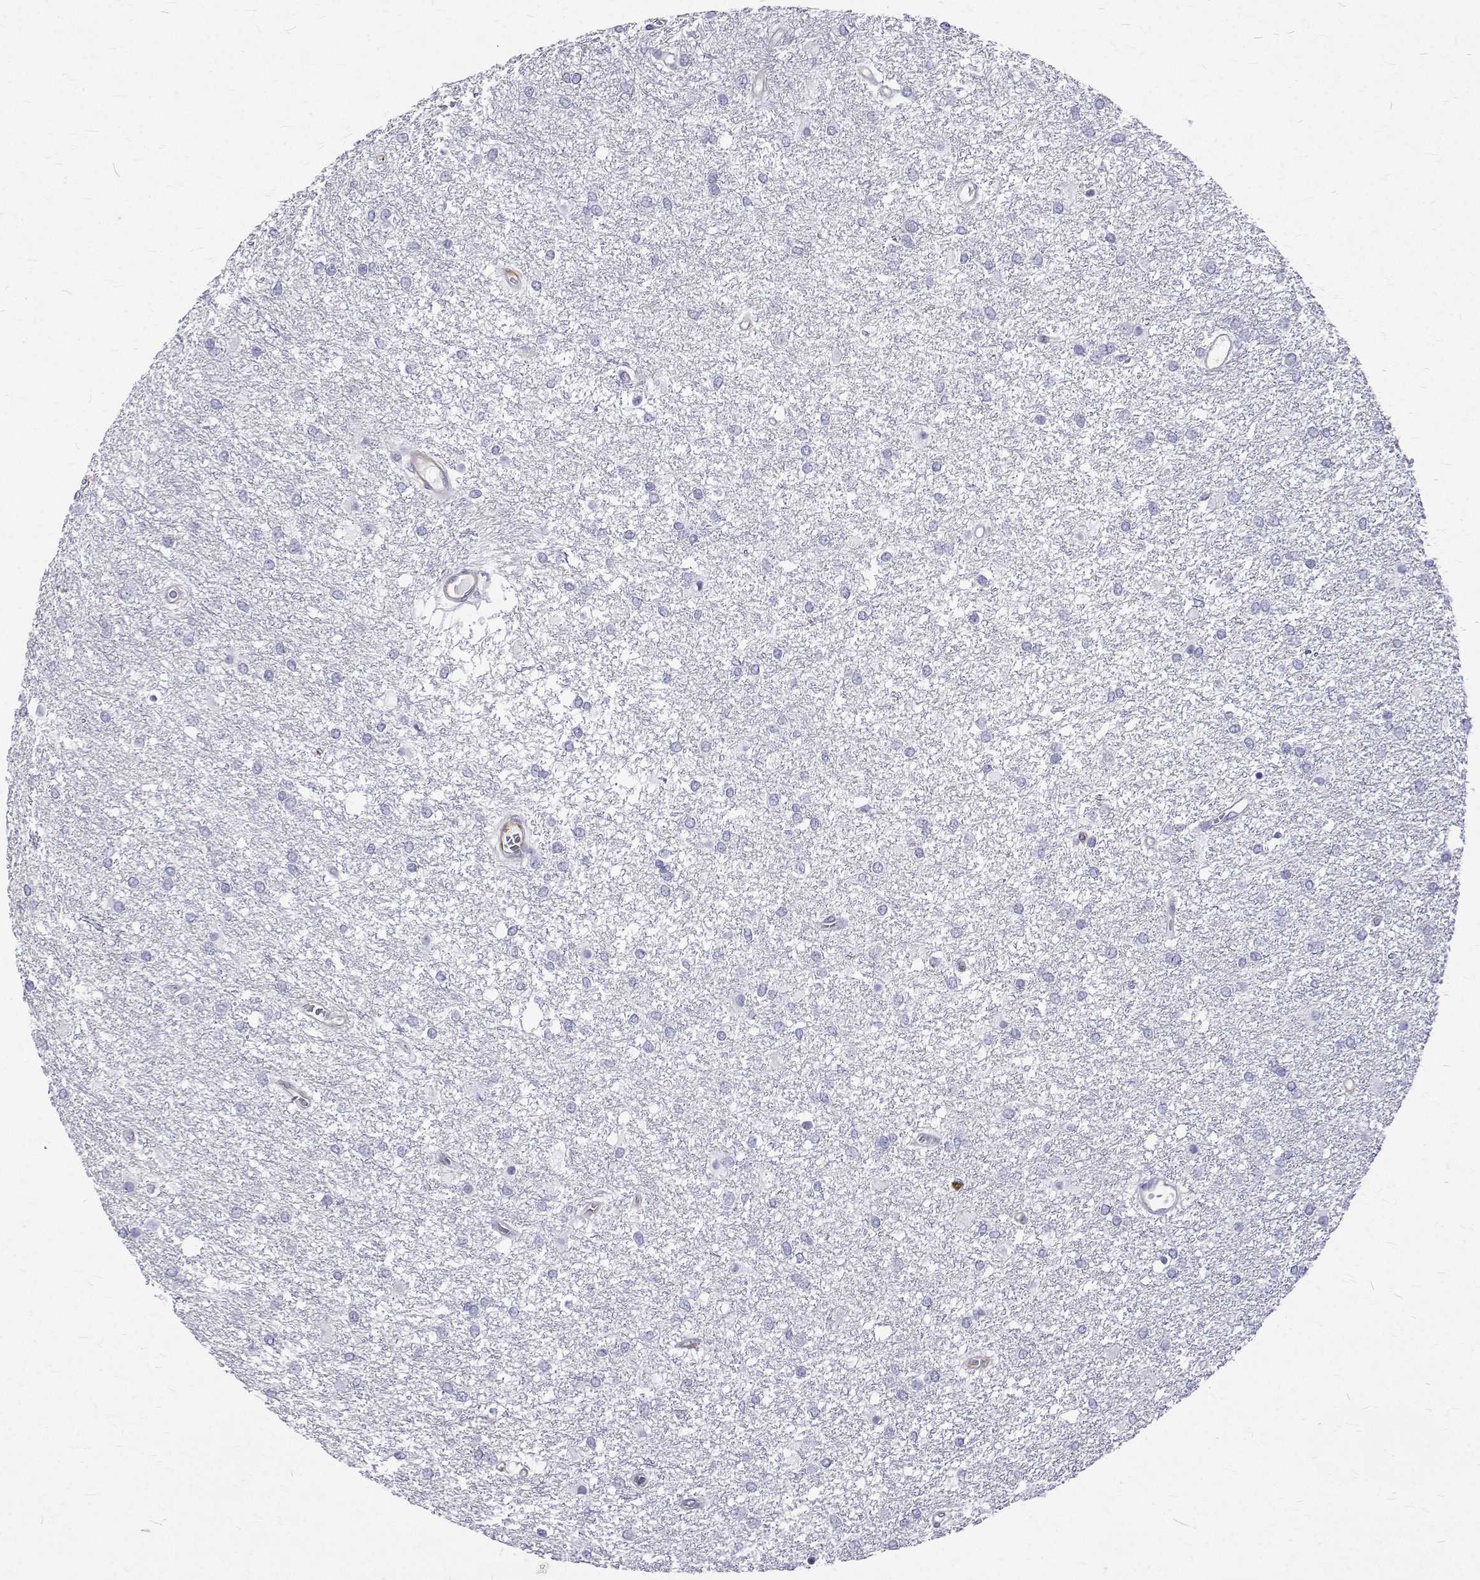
{"staining": {"intensity": "negative", "quantity": "none", "location": "none"}, "tissue": "glioma", "cell_type": "Tumor cells", "image_type": "cancer", "snomed": [{"axis": "morphology", "description": "Glioma, malignant, High grade"}, {"axis": "topography", "description": "Brain"}], "caption": "DAB immunohistochemical staining of high-grade glioma (malignant) shows no significant positivity in tumor cells.", "gene": "OPRPN", "patient": {"sex": "female", "age": 61}}